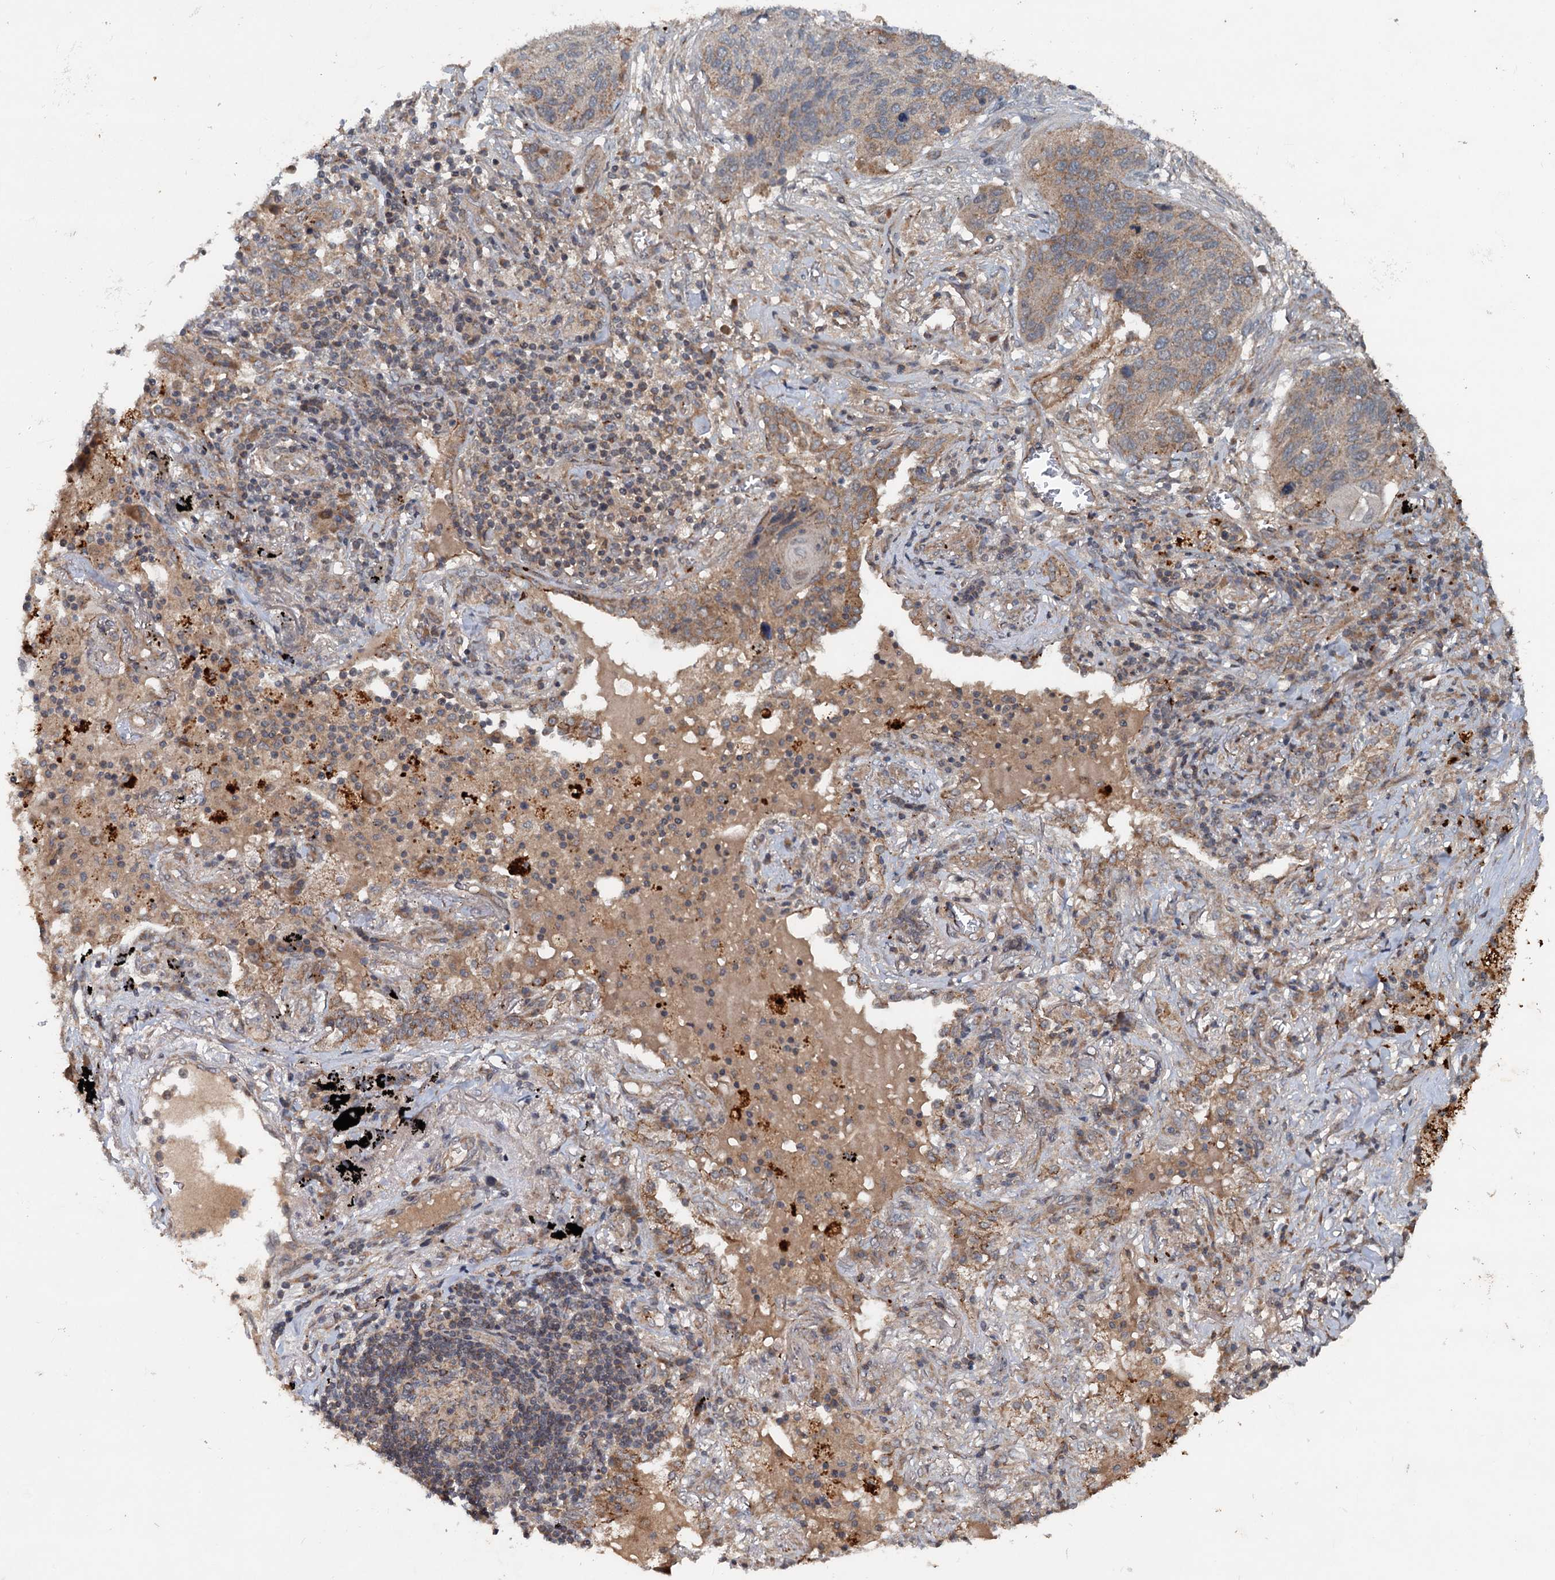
{"staining": {"intensity": "weak", "quantity": "25%-75%", "location": "cytoplasmic/membranous"}, "tissue": "lung cancer", "cell_type": "Tumor cells", "image_type": "cancer", "snomed": [{"axis": "morphology", "description": "Squamous cell carcinoma, NOS"}, {"axis": "topography", "description": "Lung"}], "caption": "IHC (DAB) staining of human squamous cell carcinoma (lung) demonstrates weak cytoplasmic/membranous protein expression in approximately 25%-75% of tumor cells. The staining is performed using DAB brown chromogen to label protein expression. The nuclei are counter-stained blue using hematoxylin.", "gene": "N4BP2L2", "patient": {"sex": "female", "age": 63}}